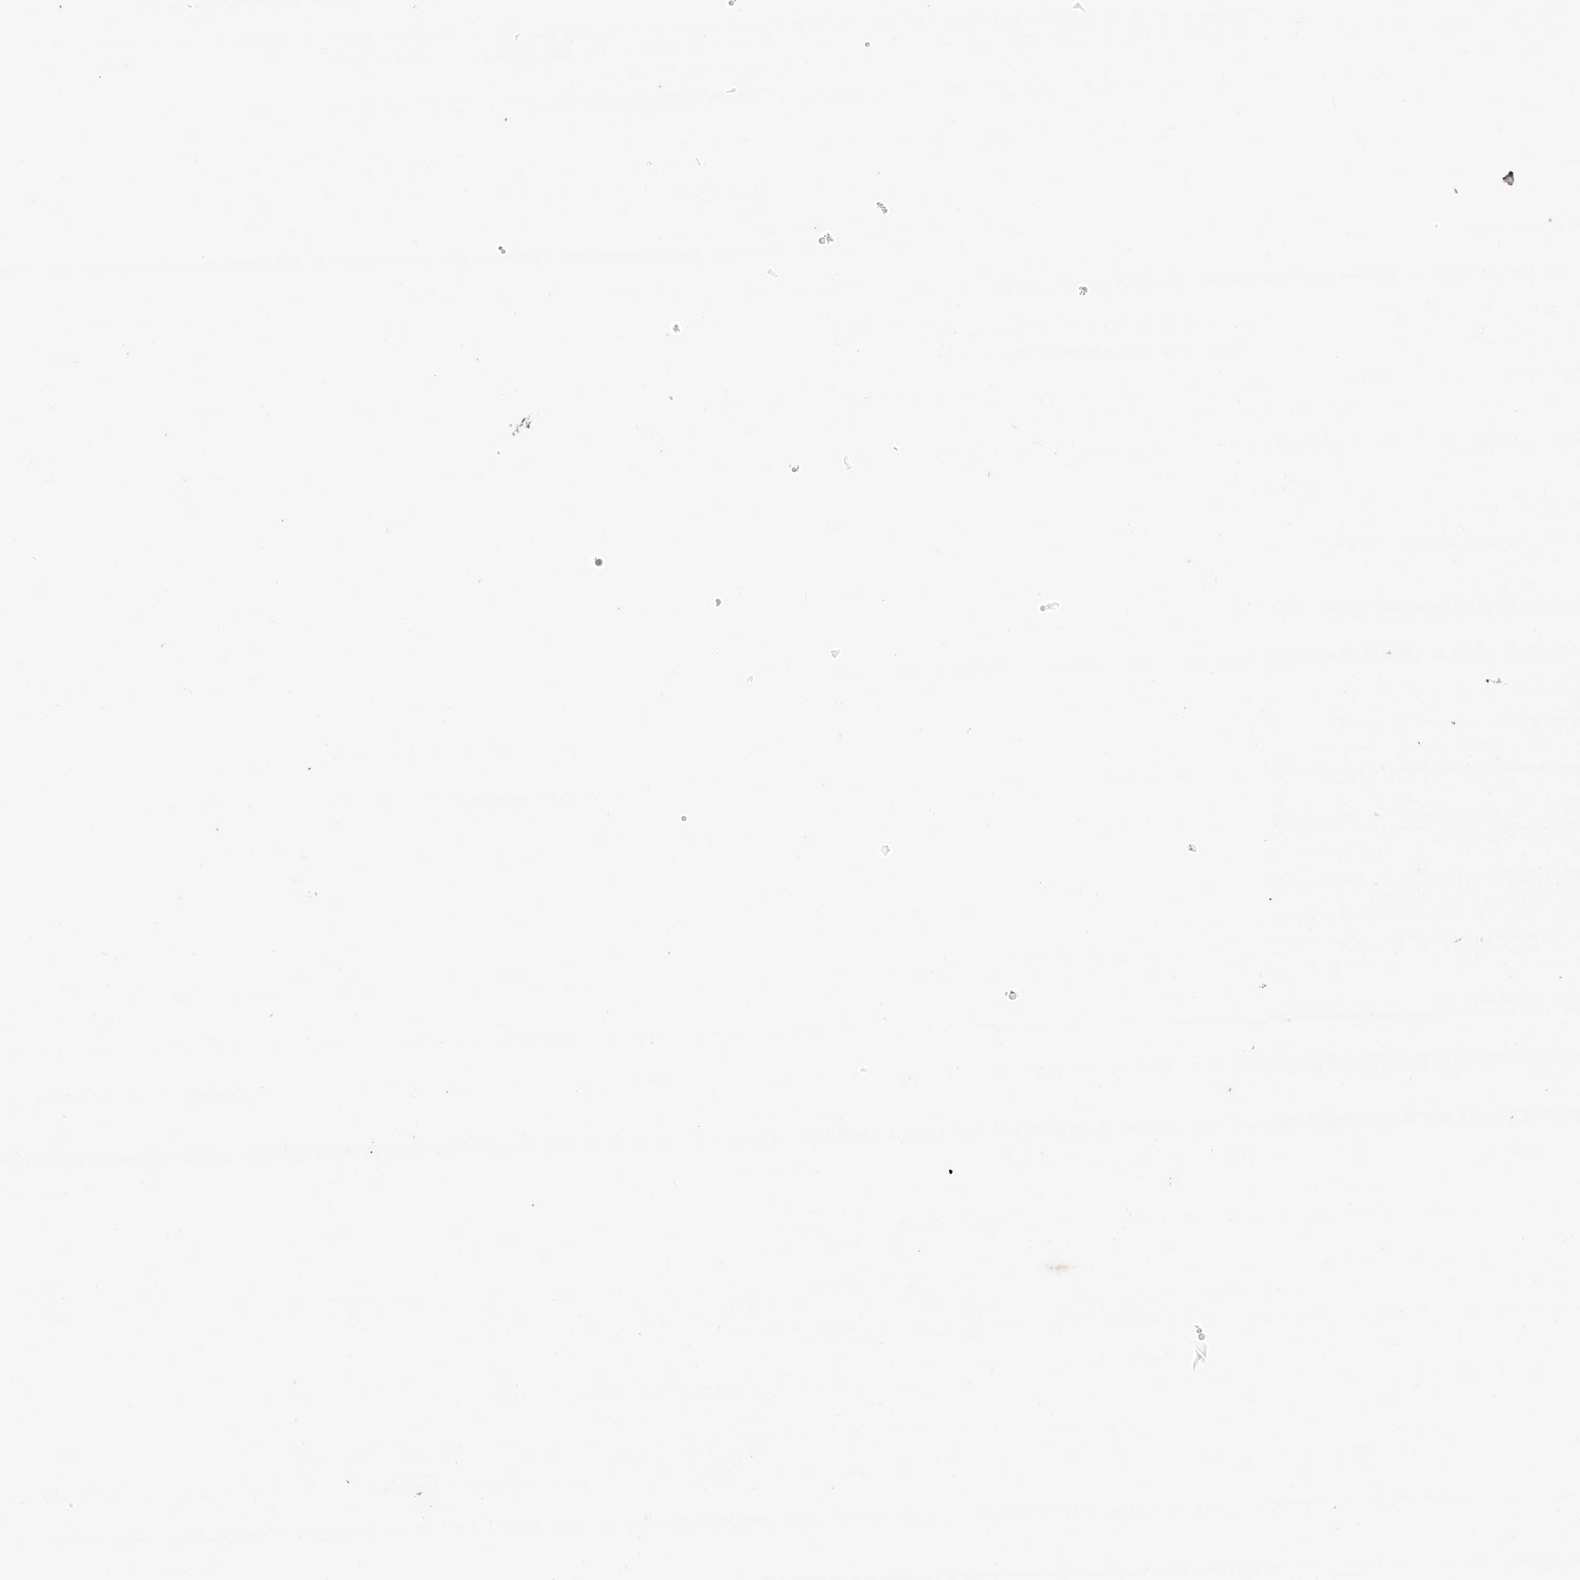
{"staining": {"intensity": "weak", "quantity": "<25%", "location": "cytoplasmic/membranous"}, "tissue": "melanoma", "cell_type": "Tumor cells", "image_type": "cancer", "snomed": [{"axis": "morphology", "description": "Necrosis, NOS"}, {"axis": "morphology", "description": "Malignant melanoma, NOS"}, {"axis": "topography", "description": "Skin"}], "caption": "Image shows no significant protein expression in tumor cells of melanoma.", "gene": "TAF4B", "patient": {"sex": "female", "age": 87}}